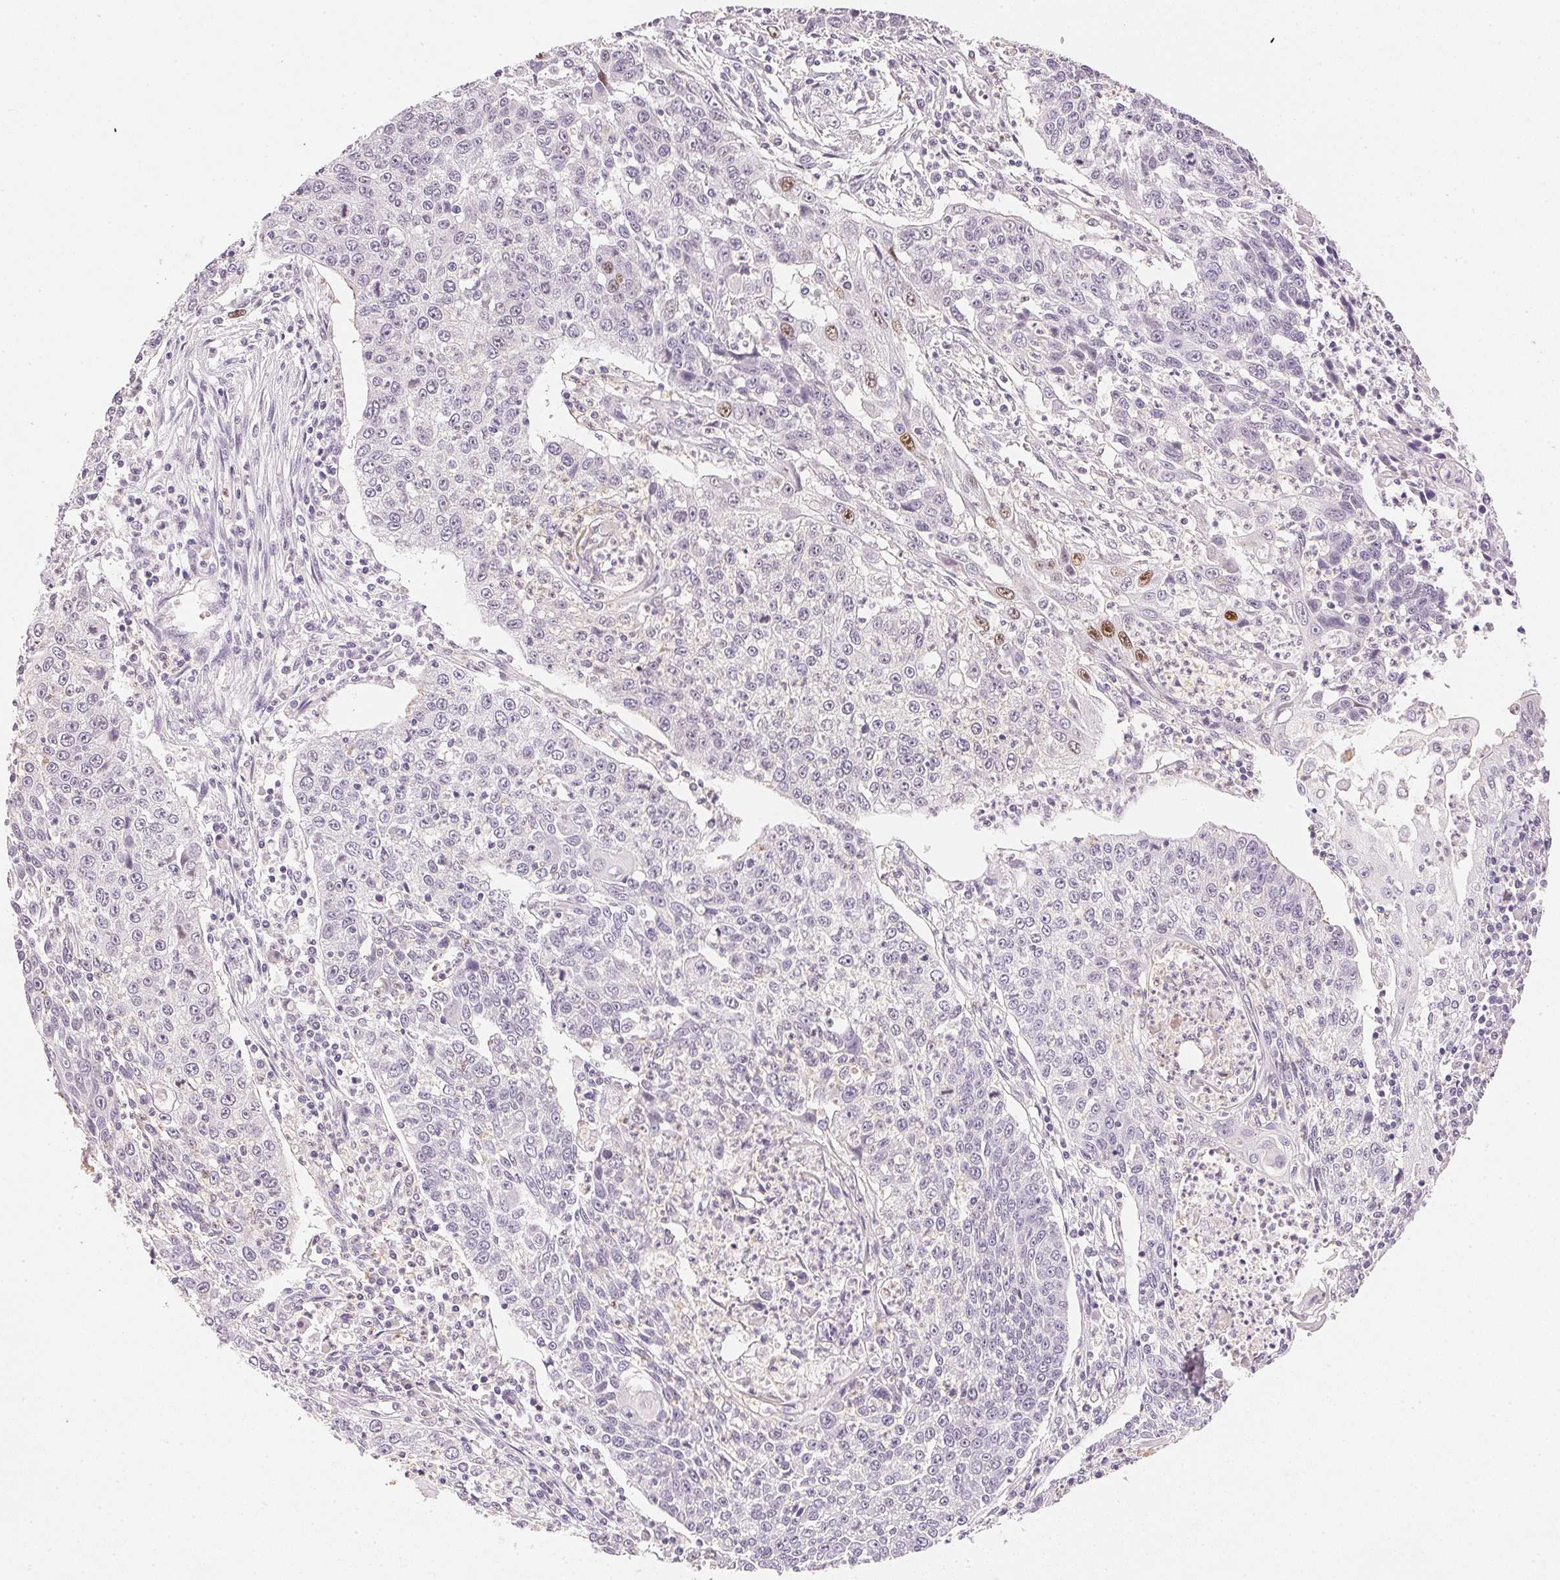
{"staining": {"intensity": "negative", "quantity": "none", "location": "none"}, "tissue": "lung cancer", "cell_type": "Tumor cells", "image_type": "cancer", "snomed": [{"axis": "morphology", "description": "Squamous cell carcinoma, NOS"}, {"axis": "morphology", "description": "Squamous cell carcinoma, metastatic, NOS"}, {"axis": "topography", "description": "Lung"}, {"axis": "topography", "description": "Pleura, NOS"}], "caption": "Tumor cells are negative for protein expression in human squamous cell carcinoma (lung).", "gene": "SMTN", "patient": {"sex": "male", "age": 72}}